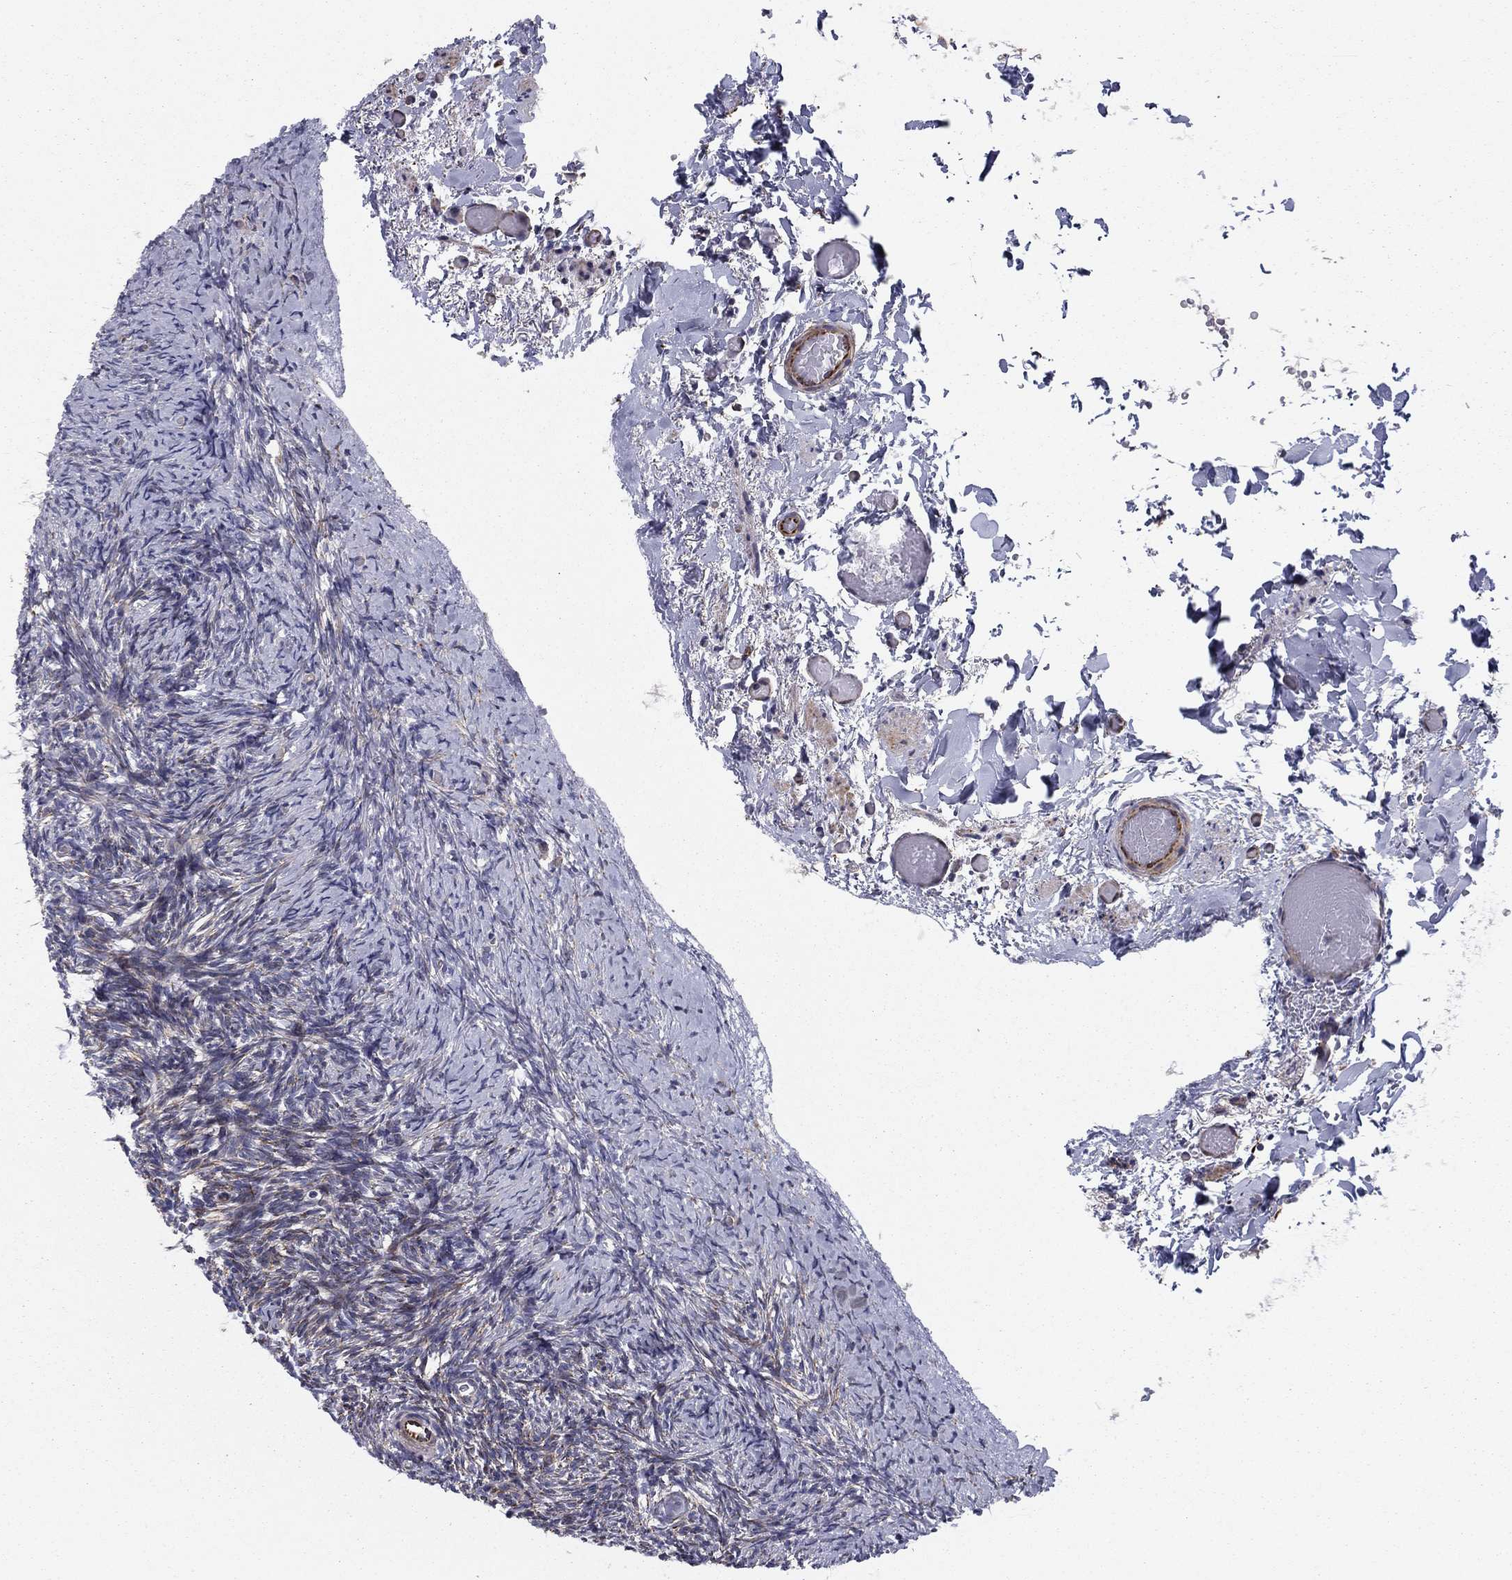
{"staining": {"intensity": "negative", "quantity": "none", "location": "none"}, "tissue": "ovary", "cell_type": "Follicle cells", "image_type": "normal", "snomed": [{"axis": "morphology", "description": "Normal tissue, NOS"}, {"axis": "topography", "description": "Ovary"}], "caption": "IHC of benign ovary demonstrates no positivity in follicle cells.", "gene": "CLSTN1", "patient": {"sex": "female", "age": 39}}